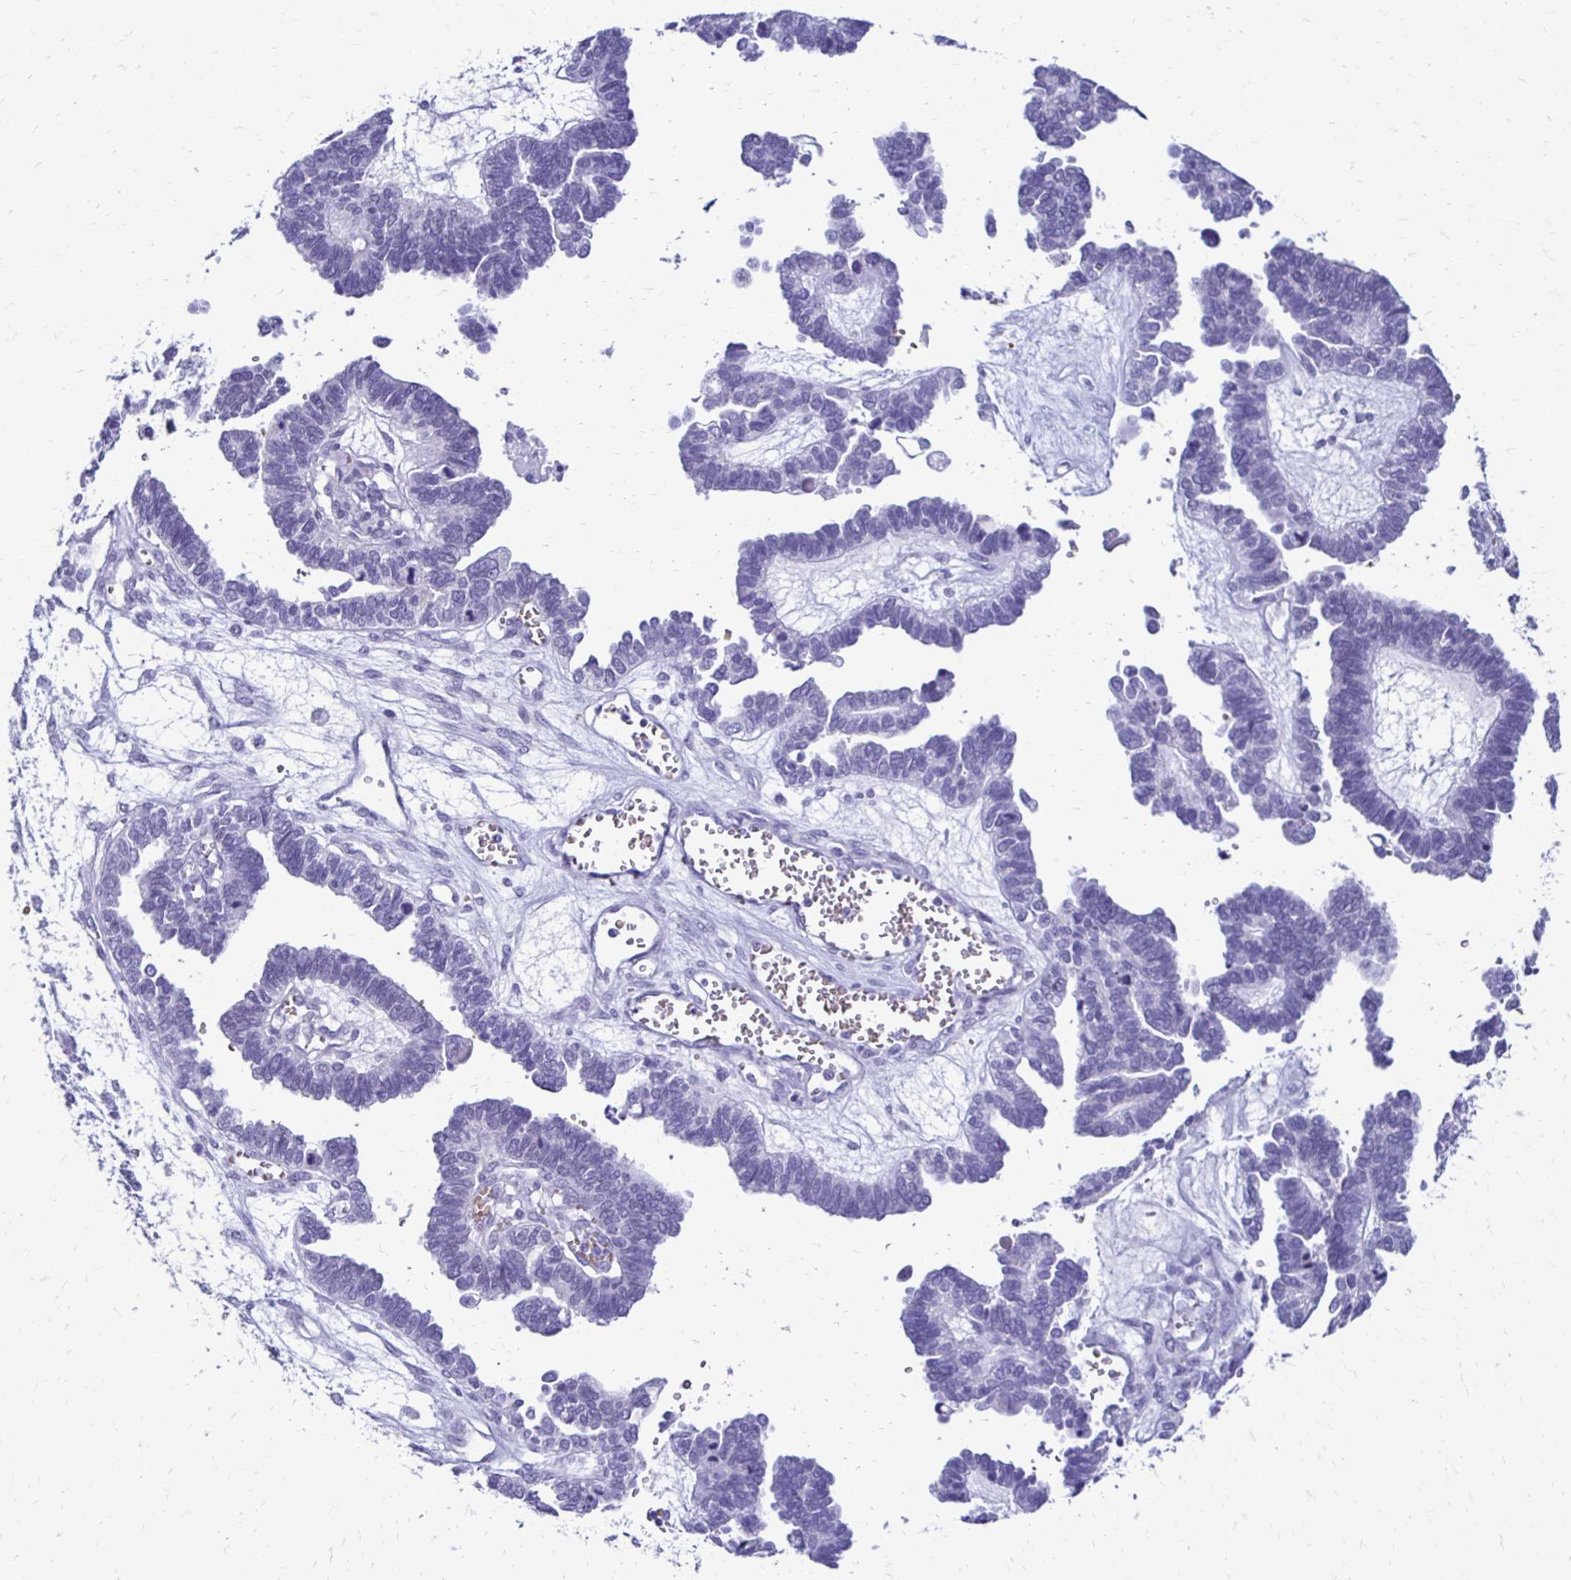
{"staining": {"intensity": "negative", "quantity": "none", "location": "none"}, "tissue": "ovarian cancer", "cell_type": "Tumor cells", "image_type": "cancer", "snomed": [{"axis": "morphology", "description": "Cystadenocarcinoma, serous, NOS"}, {"axis": "topography", "description": "Ovary"}], "caption": "An IHC image of ovarian serous cystadenocarcinoma is shown. There is no staining in tumor cells of ovarian serous cystadenocarcinoma.", "gene": "RHBDL3", "patient": {"sex": "female", "age": 51}}